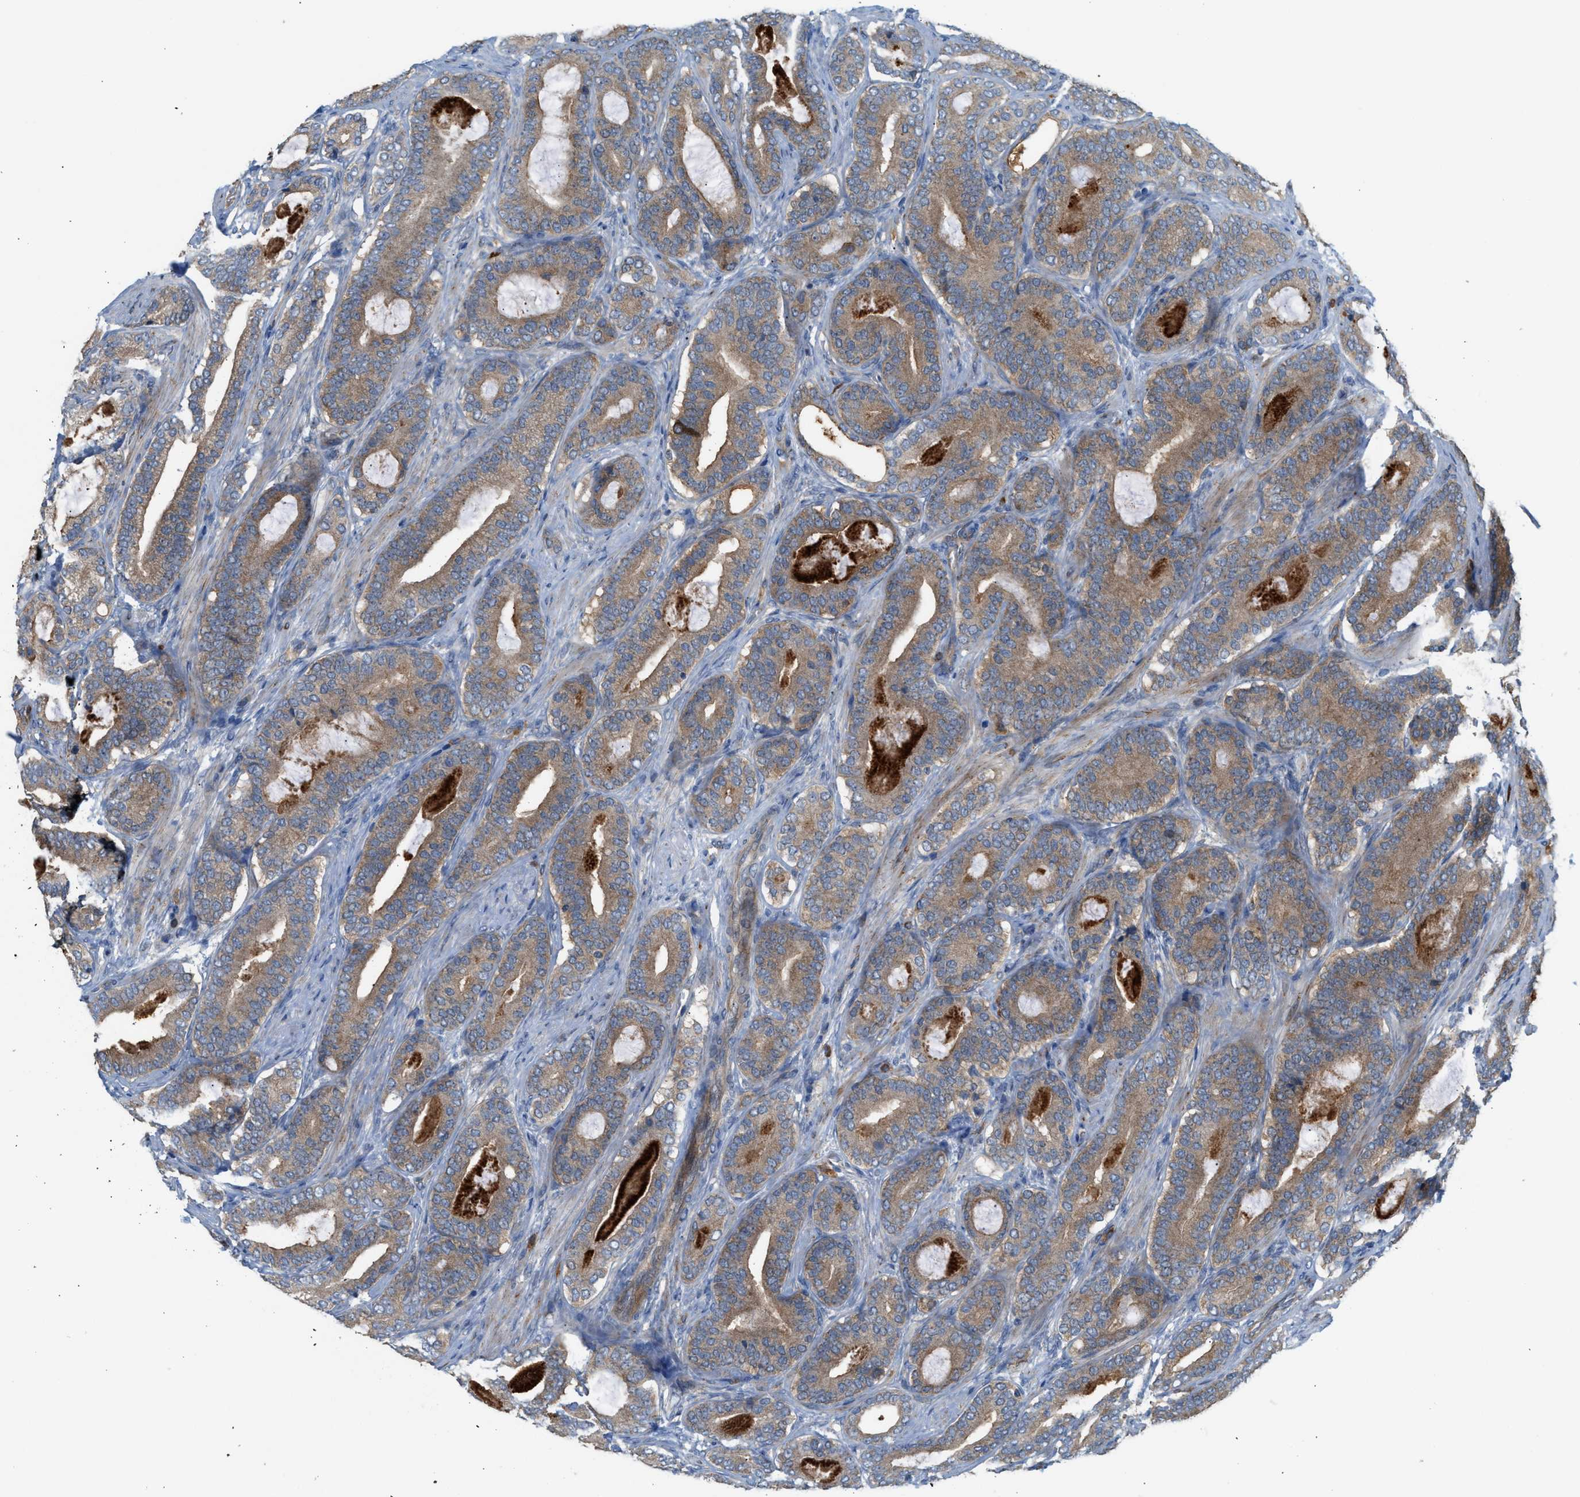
{"staining": {"intensity": "moderate", "quantity": ">75%", "location": "cytoplasmic/membranous"}, "tissue": "prostate cancer", "cell_type": "Tumor cells", "image_type": "cancer", "snomed": [{"axis": "morphology", "description": "Adenocarcinoma, High grade"}, {"axis": "topography", "description": "Prostate"}], "caption": "Immunohistochemistry (IHC) staining of prostate cancer (adenocarcinoma (high-grade)), which demonstrates medium levels of moderate cytoplasmic/membranous positivity in approximately >75% of tumor cells indicating moderate cytoplasmic/membranous protein positivity. The staining was performed using DAB (3,3'-diaminobenzidine) (brown) for protein detection and nuclei were counterstained in hematoxylin (blue).", "gene": "PDCL", "patient": {"sex": "male", "age": 60}}